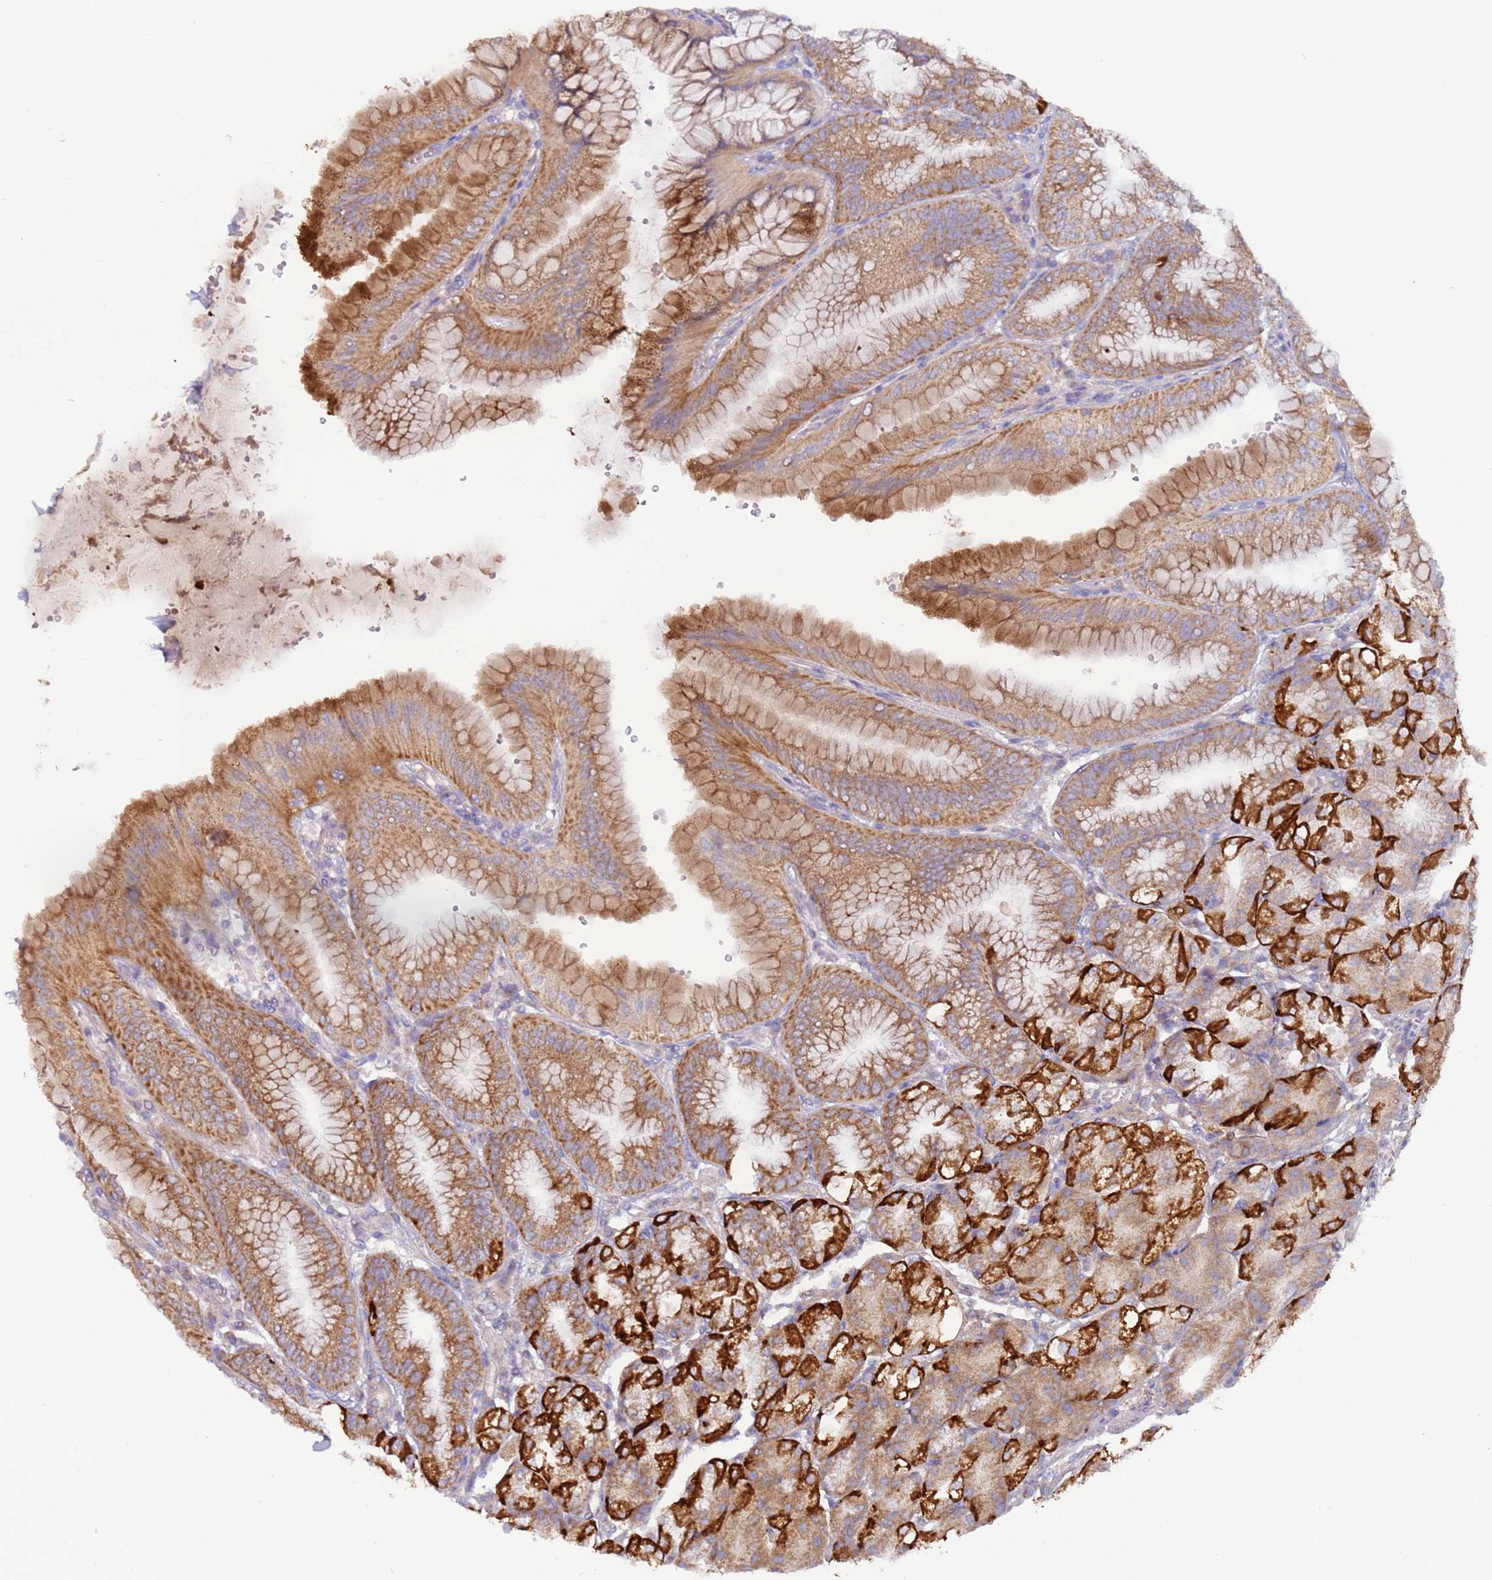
{"staining": {"intensity": "strong", "quantity": ">75%", "location": "cytoplasmic/membranous"}, "tissue": "stomach", "cell_type": "Glandular cells", "image_type": "normal", "snomed": [{"axis": "morphology", "description": "Normal tissue, NOS"}, {"axis": "topography", "description": "Stomach, lower"}], "caption": "IHC micrograph of benign human stomach stained for a protein (brown), which exhibits high levels of strong cytoplasmic/membranous expression in about >75% of glandular cells.", "gene": "UQCRQ", "patient": {"sex": "male", "age": 71}}